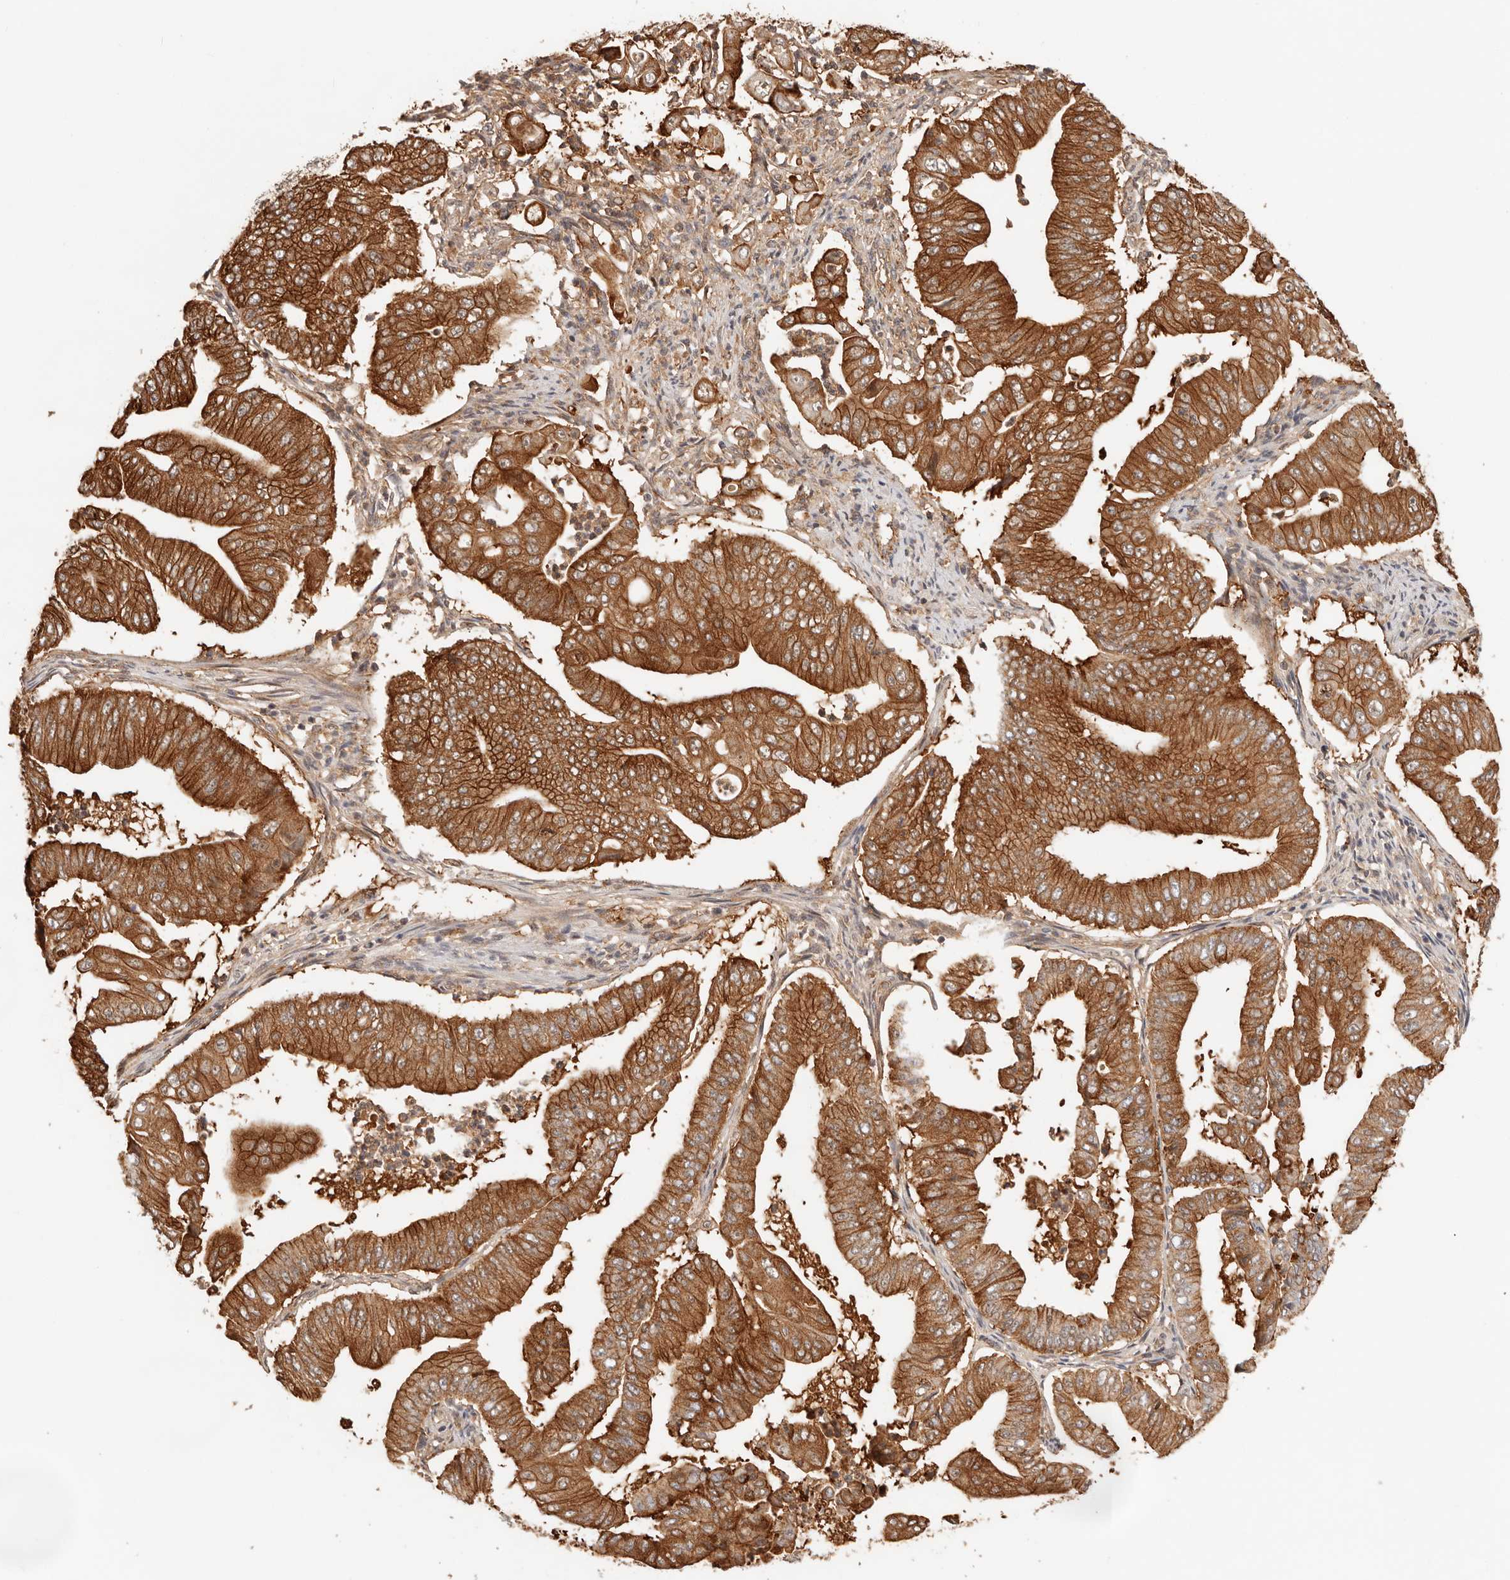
{"staining": {"intensity": "strong", "quantity": ">75%", "location": "cytoplasmic/membranous"}, "tissue": "pancreatic cancer", "cell_type": "Tumor cells", "image_type": "cancer", "snomed": [{"axis": "morphology", "description": "Adenocarcinoma, NOS"}, {"axis": "topography", "description": "Pancreas"}], "caption": "Tumor cells exhibit high levels of strong cytoplasmic/membranous staining in about >75% of cells in adenocarcinoma (pancreatic).", "gene": "HEXD", "patient": {"sex": "female", "age": 77}}